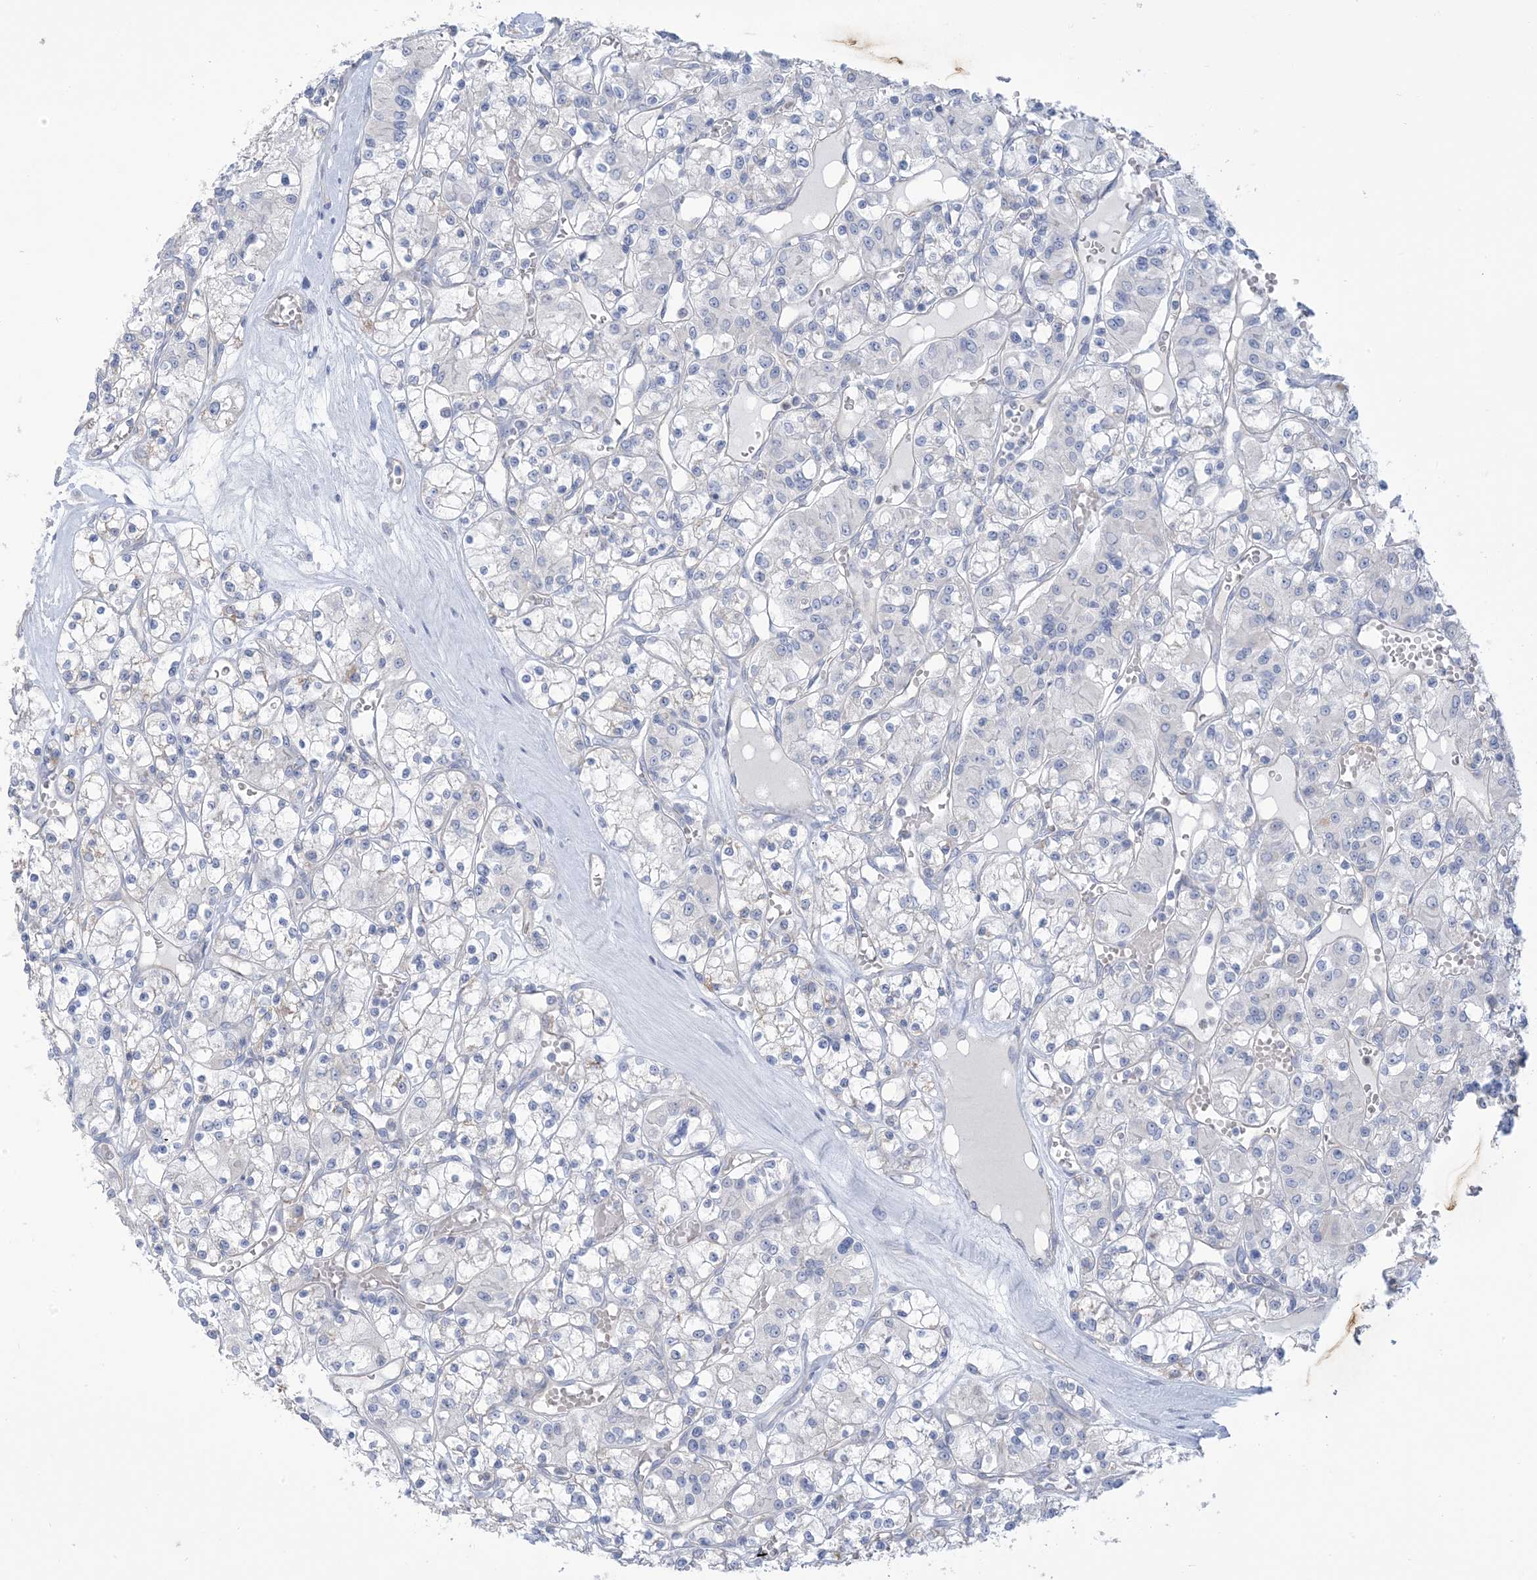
{"staining": {"intensity": "negative", "quantity": "none", "location": "none"}, "tissue": "renal cancer", "cell_type": "Tumor cells", "image_type": "cancer", "snomed": [{"axis": "morphology", "description": "Adenocarcinoma, NOS"}, {"axis": "topography", "description": "Kidney"}], "caption": "IHC of human renal cancer shows no expression in tumor cells.", "gene": "MTHFD2L", "patient": {"sex": "female", "age": 59}}